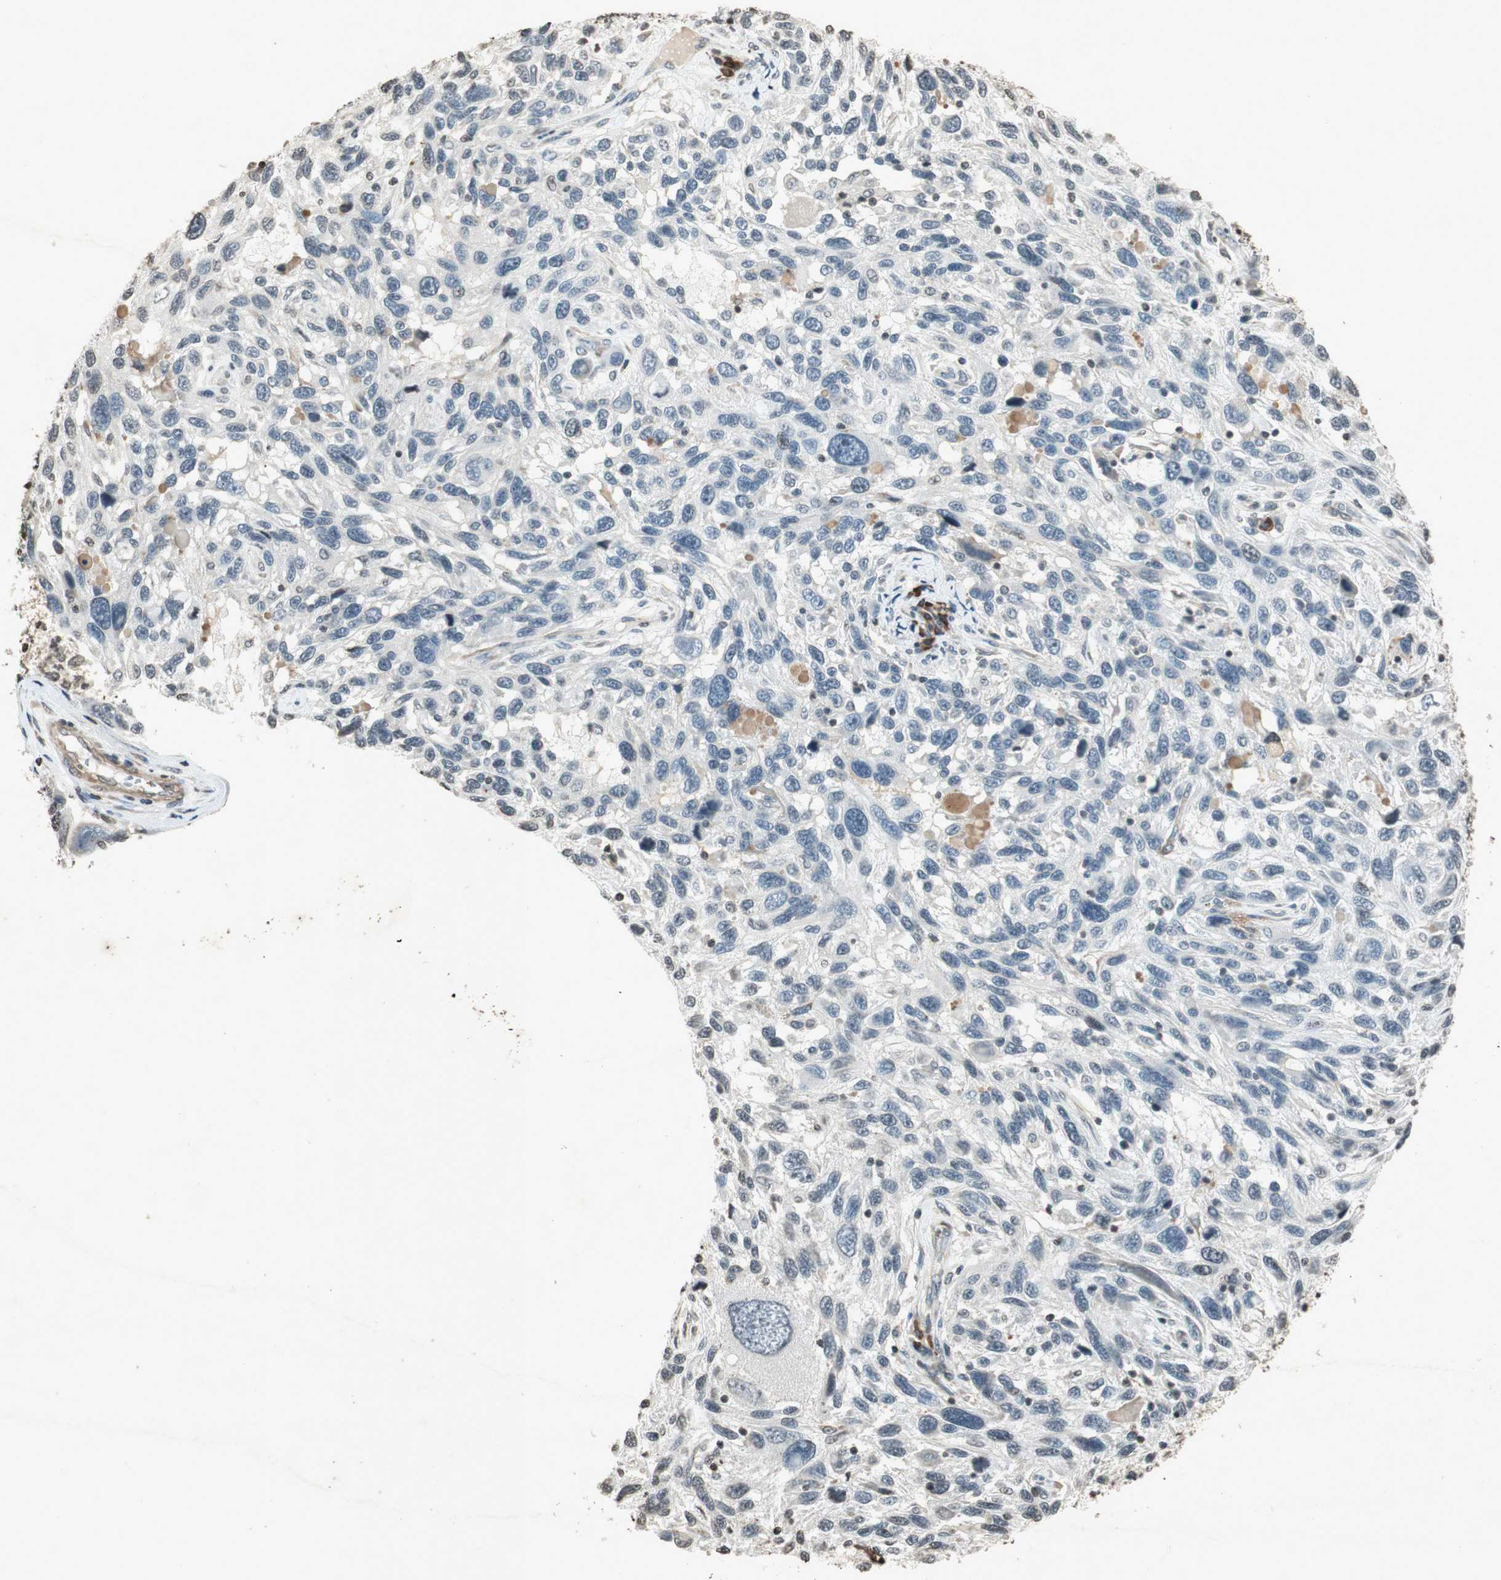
{"staining": {"intensity": "negative", "quantity": "none", "location": "none"}, "tissue": "melanoma", "cell_type": "Tumor cells", "image_type": "cancer", "snomed": [{"axis": "morphology", "description": "Malignant melanoma, NOS"}, {"axis": "topography", "description": "Skin"}], "caption": "Human malignant melanoma stained for a protein using immunohistochemistry (IHC) shows no staining in tumor cells.", "gene": "PRKG1", "patient": {"sex": "male", "age": 53}}